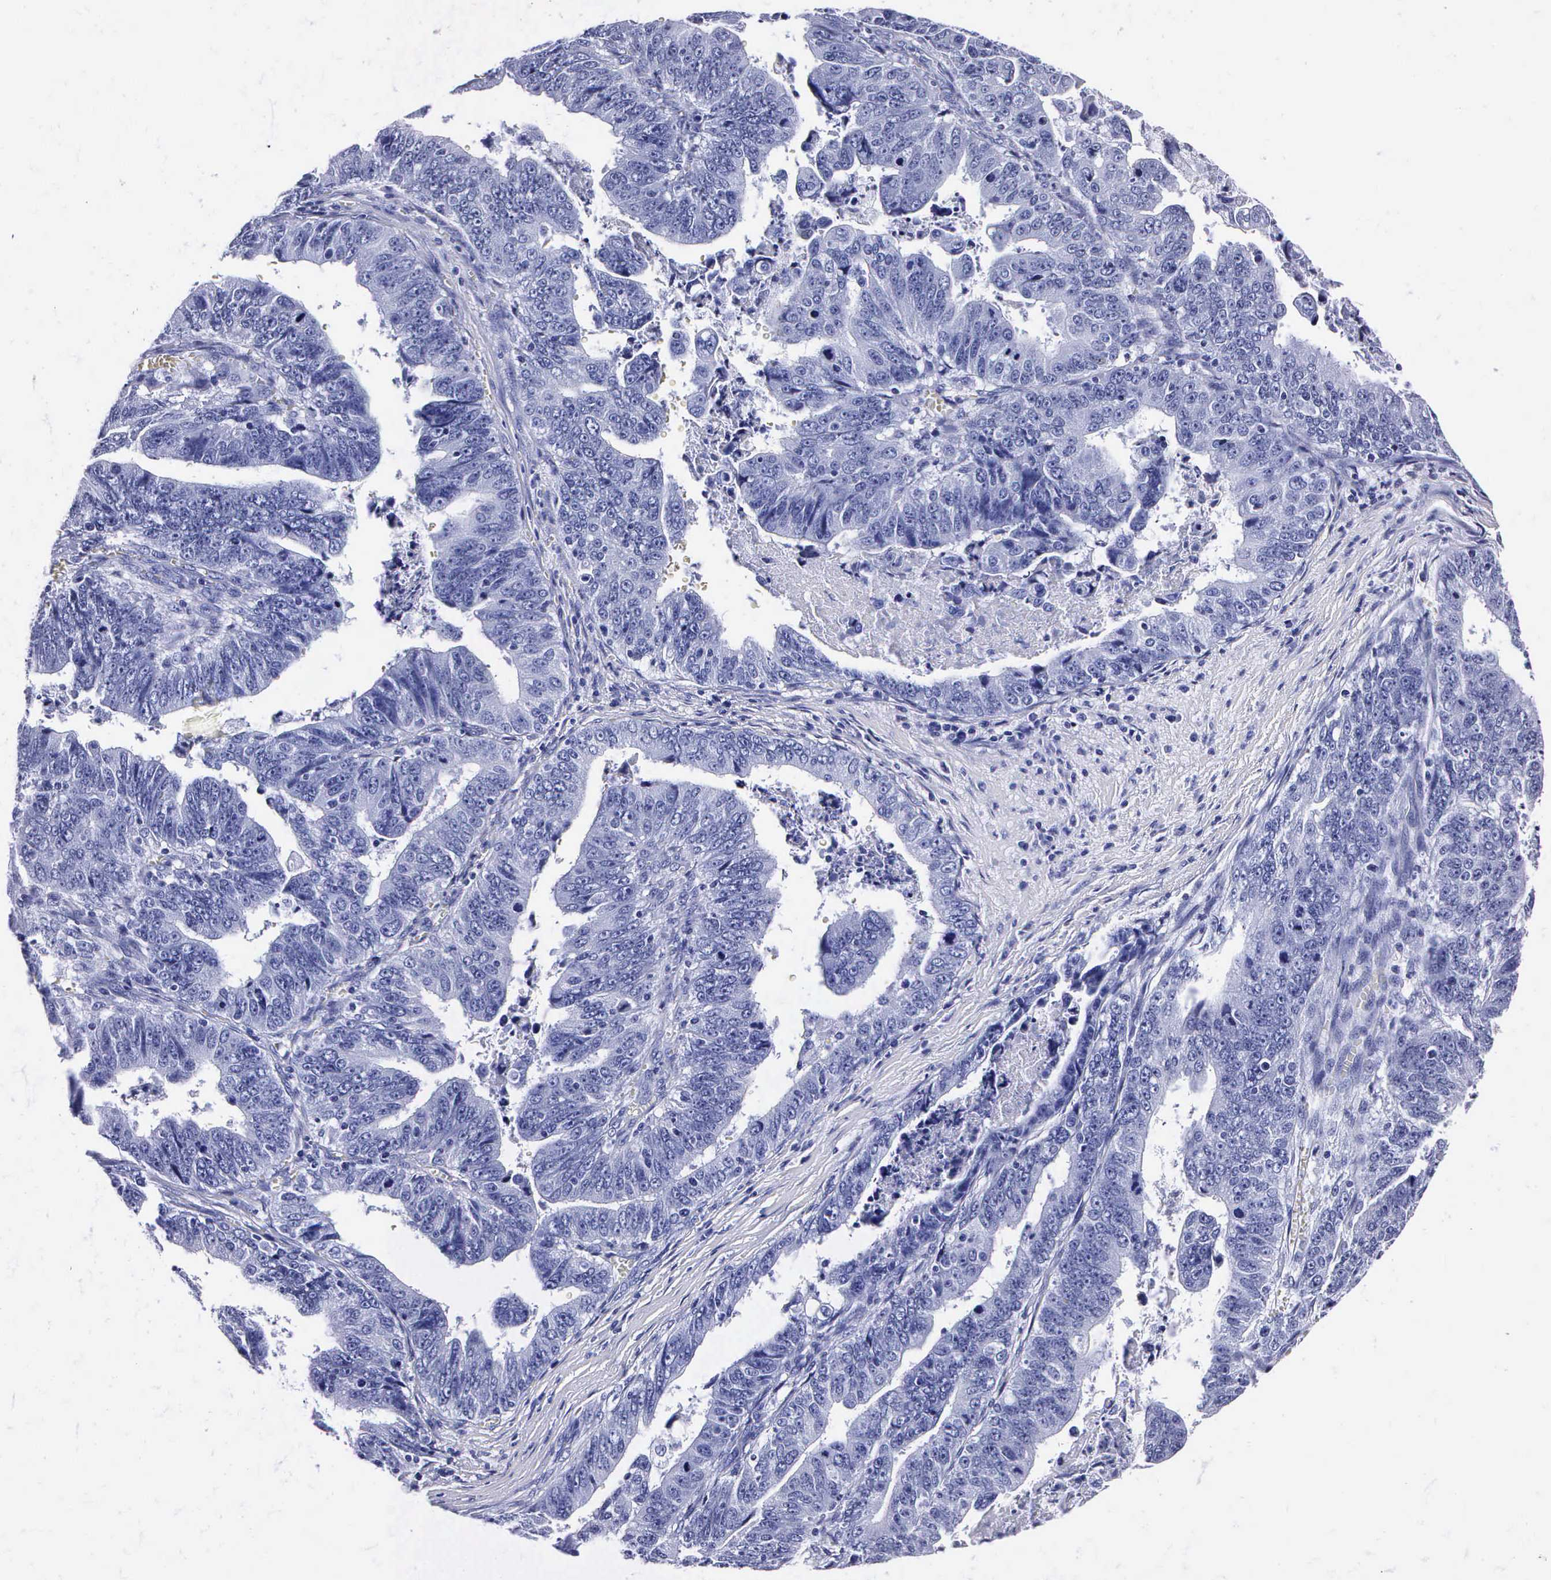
{"staining": {"intensity": "negative", "quantity": "none", "location": "none"}, "tissue": "stomach cancer", "cell_type": "Tumor cells", "image_type": "cancer", "snomed": [{"axis": "morphology", "description": "Adenocarcinoma, NOS"}, {"axis": "topography", "description": "Stomach, upper"}], "caption": "Protein analysis of stomach cancer (adenocarcinoma) exhibits no significant positivity in tumor cells.", "gene": "MB", "patient": {"sex": "female", "age": 50}}